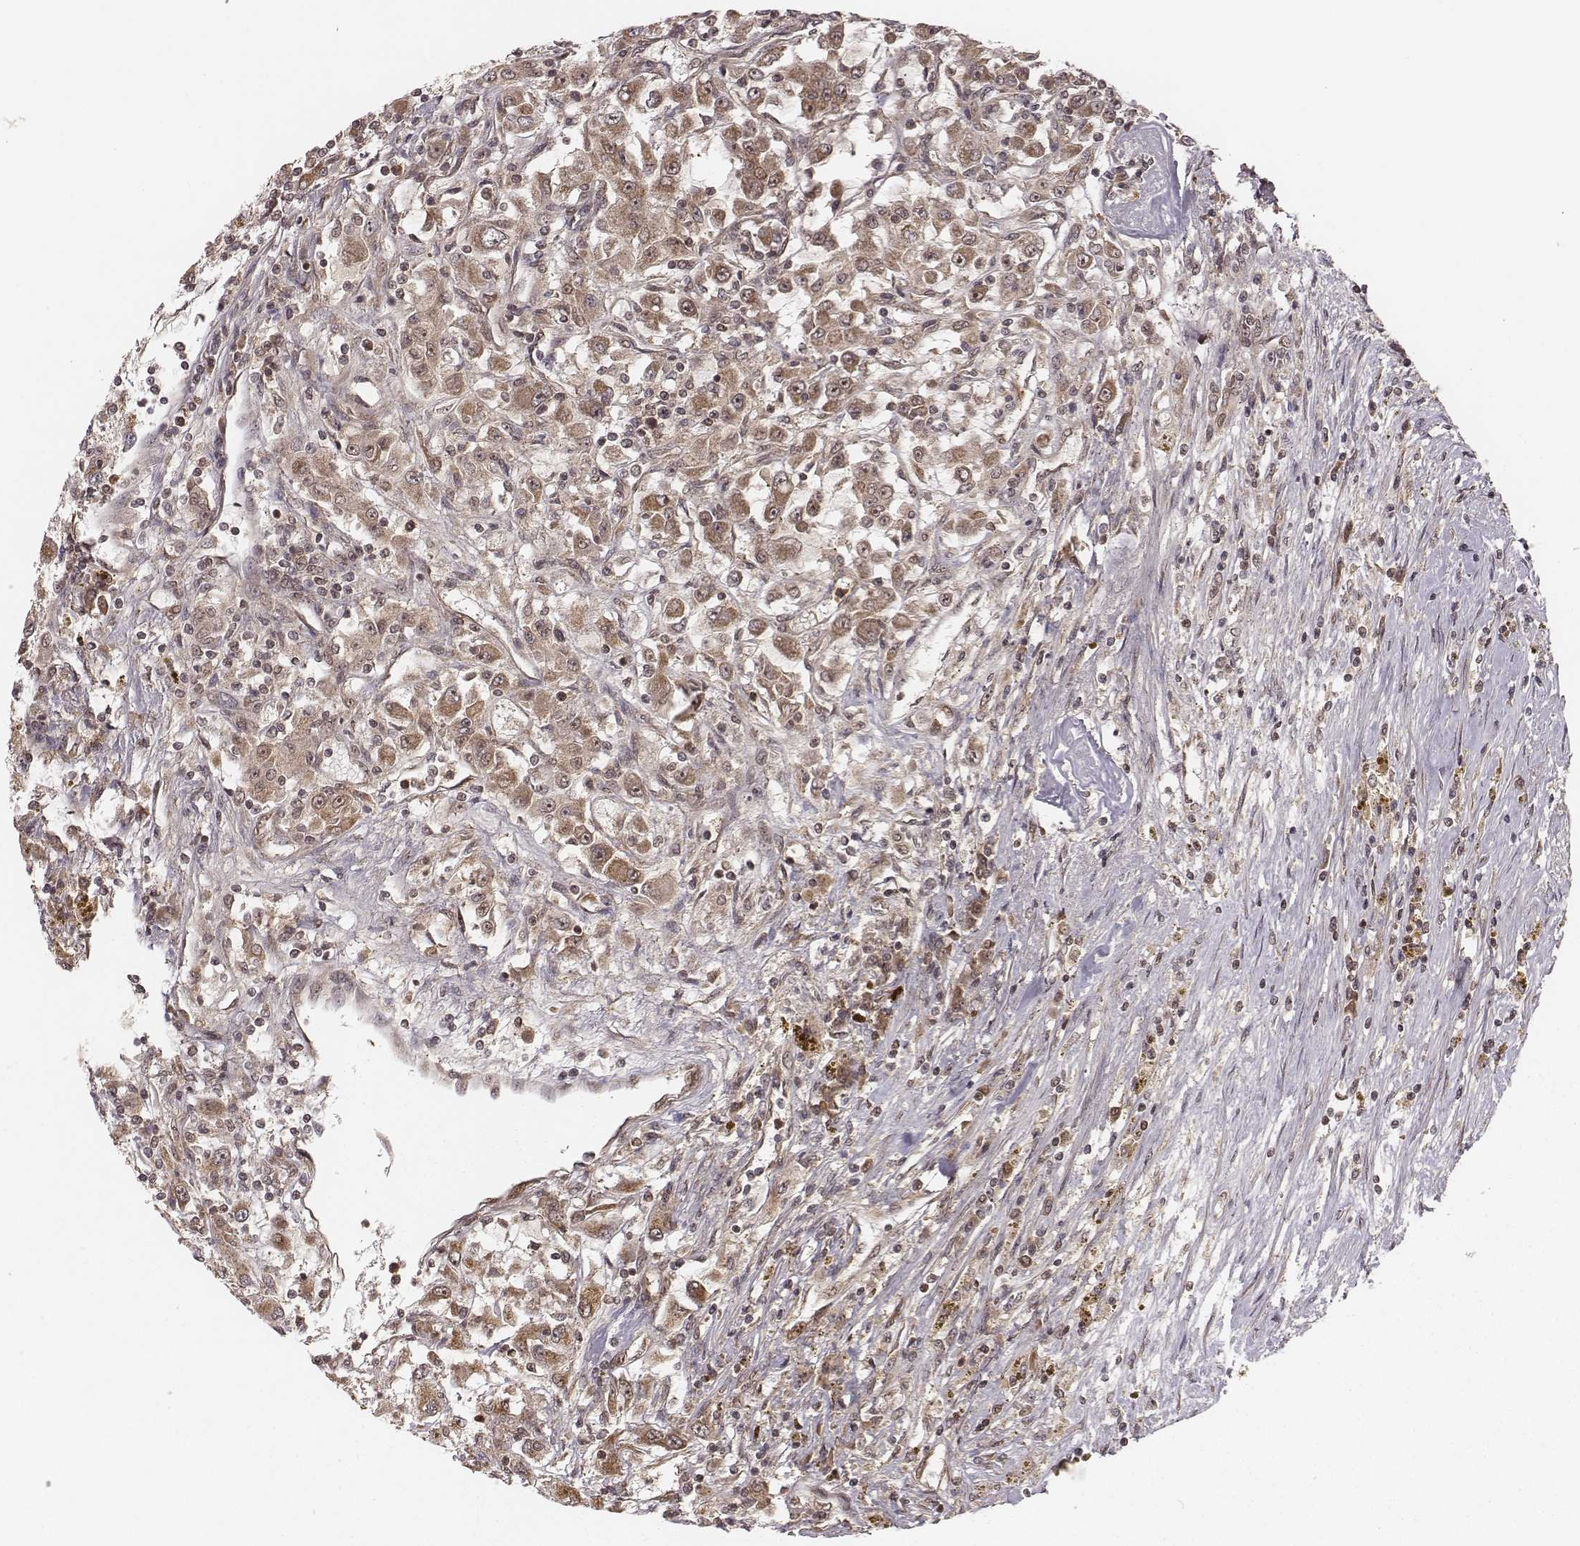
{"staining": {"intensity": "moderate", "quantity": ">75%", "location": "nuclear"}, "tissue": "renal cancer", "cell_type": "Tumor cells", "image_type": "cancer", "snomed": [{"axis": "morphology", "description": "Adenocarcinoma, NOS"}, {"axis": "topography", "description": "Kidney"}], "caption": "Immunohistochemical staining of human renal cancer reveals moderate nuclear protein staining in about >75% of tumor cells.", "gene": "NFX1", "patient": {"sex": "female", "age": 67}}